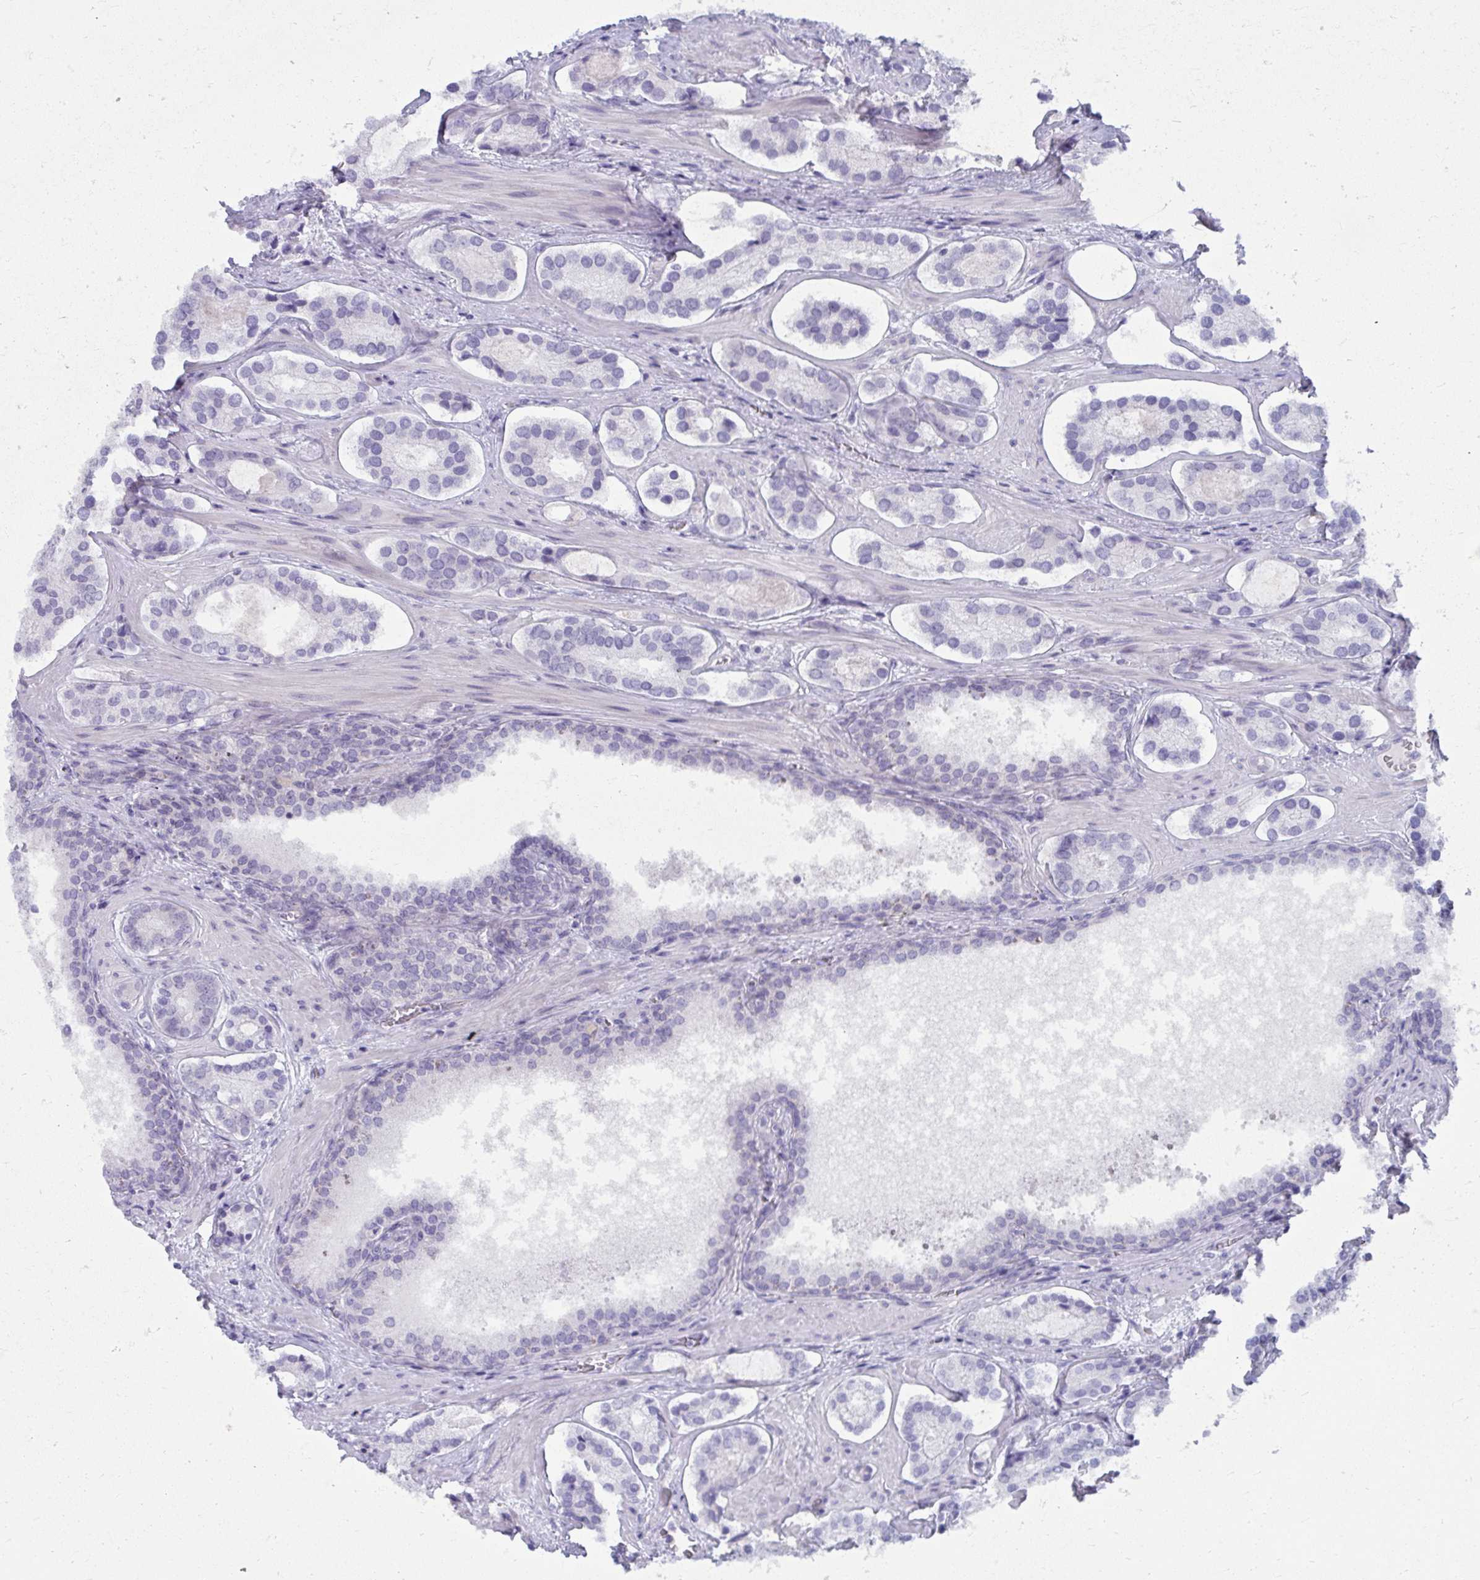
{"staining": {"intensity": "negative", "quantity": "none", "location": "none"}, "tissue": "prostate cancer", "cell_type": "Tumor cells", "image_type": "cancer", "snomed": [{"axis": "morphology", "description": "Adenocarcinoma, Low grade"}, {"axis": "topography", "description": "Prostate"}], "caption": "This is an IHC histopathology image of human prostate cancer. There is no staining in tumor cells.", "gene": "UGT3A2", "patient": {"sex": "male", "age": 62}}